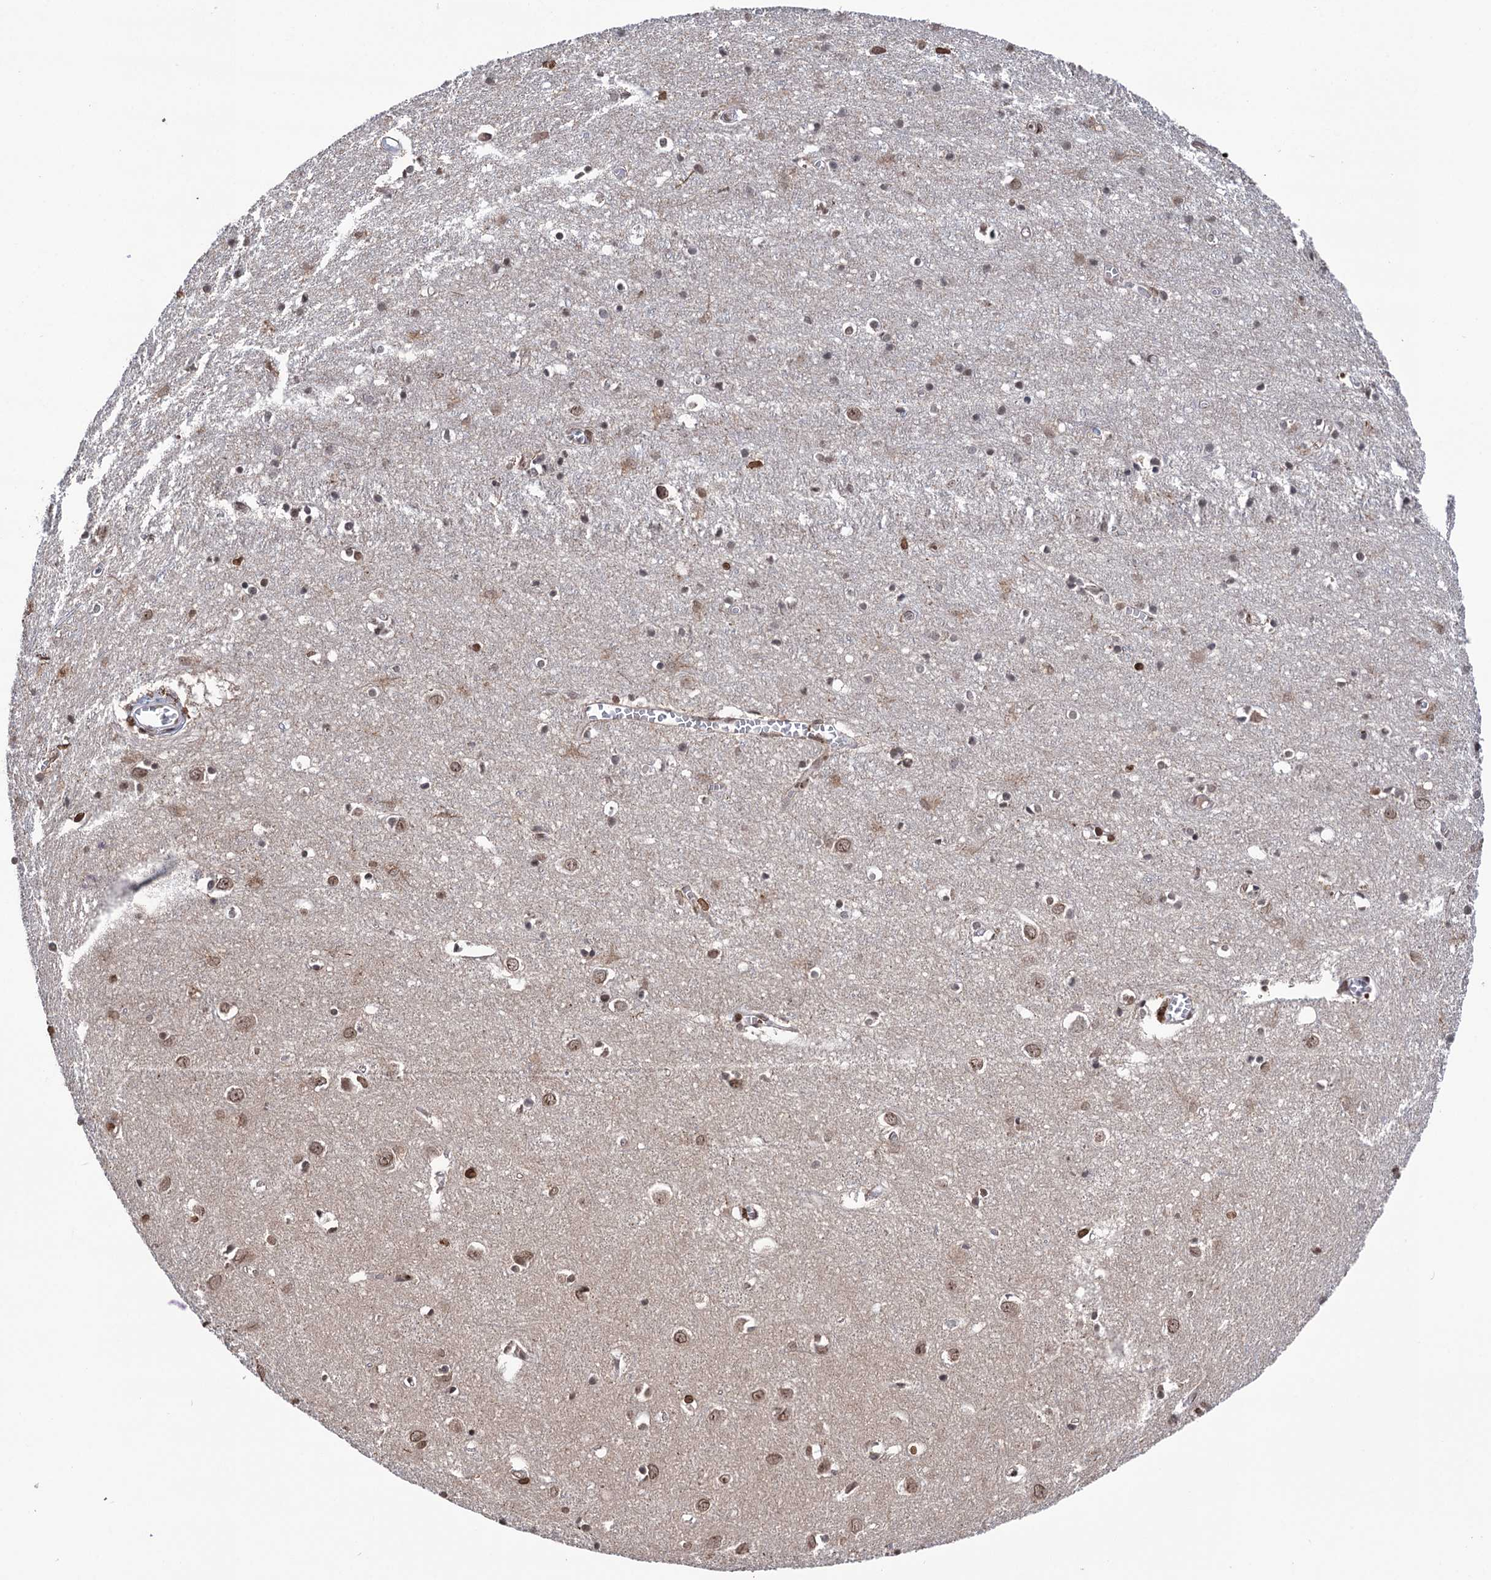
{"staining": {"intensity": "weak", "quantity": "25%-75%", "location": "cytoplasmic/membranous,nuclear"}, "tissue": "cerebral cortex", "cell_type": "Endothelial cells", "image_type": "normal", "snomed": [{"axis": "morphology", "description": "Normal tissue, NOS"}, {"axis": "topography", "description": "Cerebral cortex"}], "caption": "Immunohistochemical staining of normal human cerebral cortex demonstrates low levels of weak cytoplasmic/membranous,nuclear staining in about 25%-75% of endothelial cells. The protein is shown in brown color, while the nuclei are stained blue.", "gene": "CCDC77", "patient": {"sex": "female", "age": 64}}